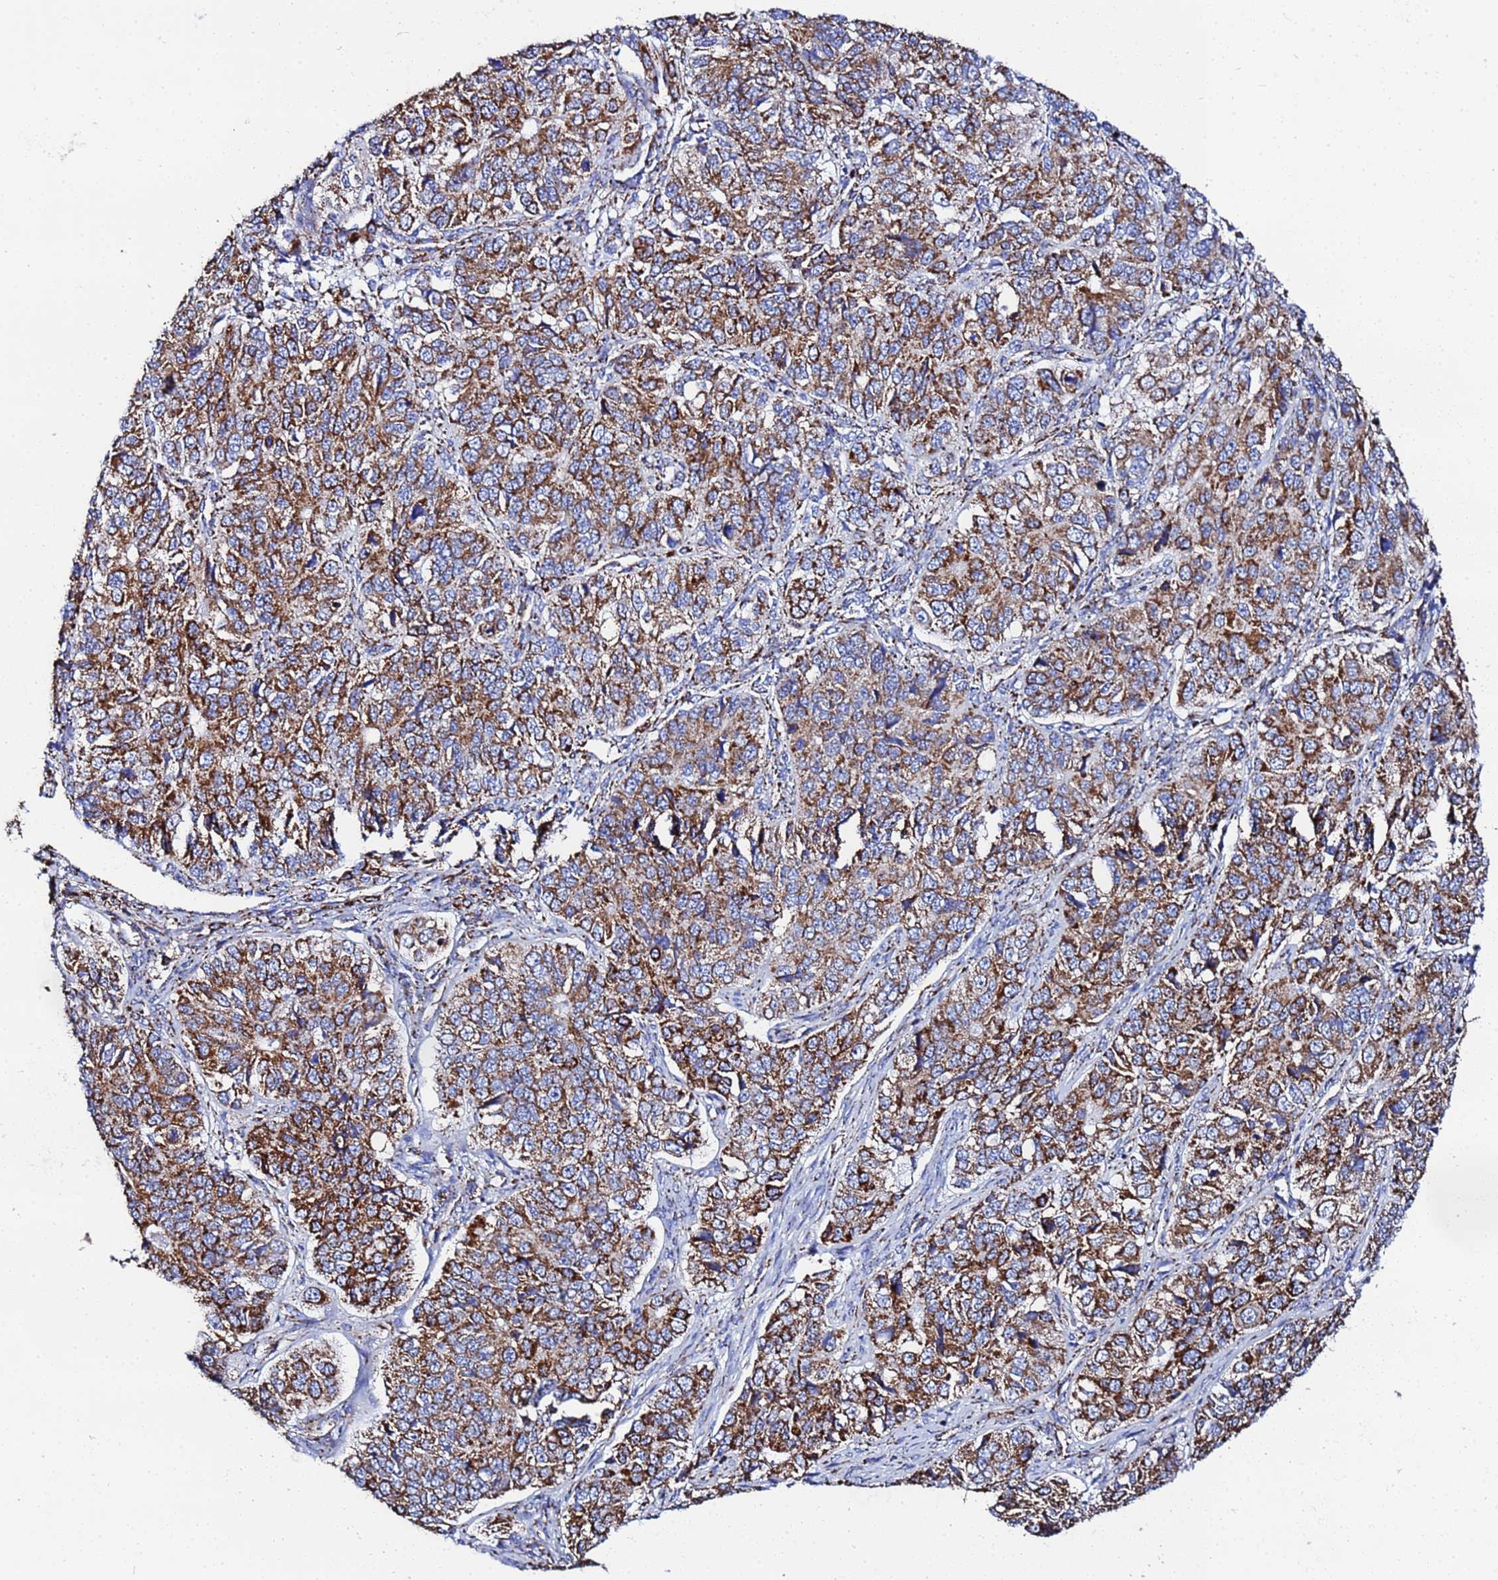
{"staining": {"intensity": "strong", "quantity": ">75%", "location": "cytoplasmic/membranous"}, "tissue": "ovarian cancer", "cell_type": "Tumor cells", "image_type": "cancer", "snomed": [{"axis": "morphology", "description": "Carcinoma, endometroid"}, {"axis": "topography", "description": "Ovary"}], "caption": "Immunohistochemistry (DAB) staining of endometroid carcinoma (ovarian) exhibits strong cytoplasmic/membranous protein expression in about >75% of tumor cells. (DAB (3,3'-diaminobenzidine) = brown stain, brightfield microscopy at high magnification).", "gene": "GLUD1", "patient": {"sex": "female", "age": 51}}